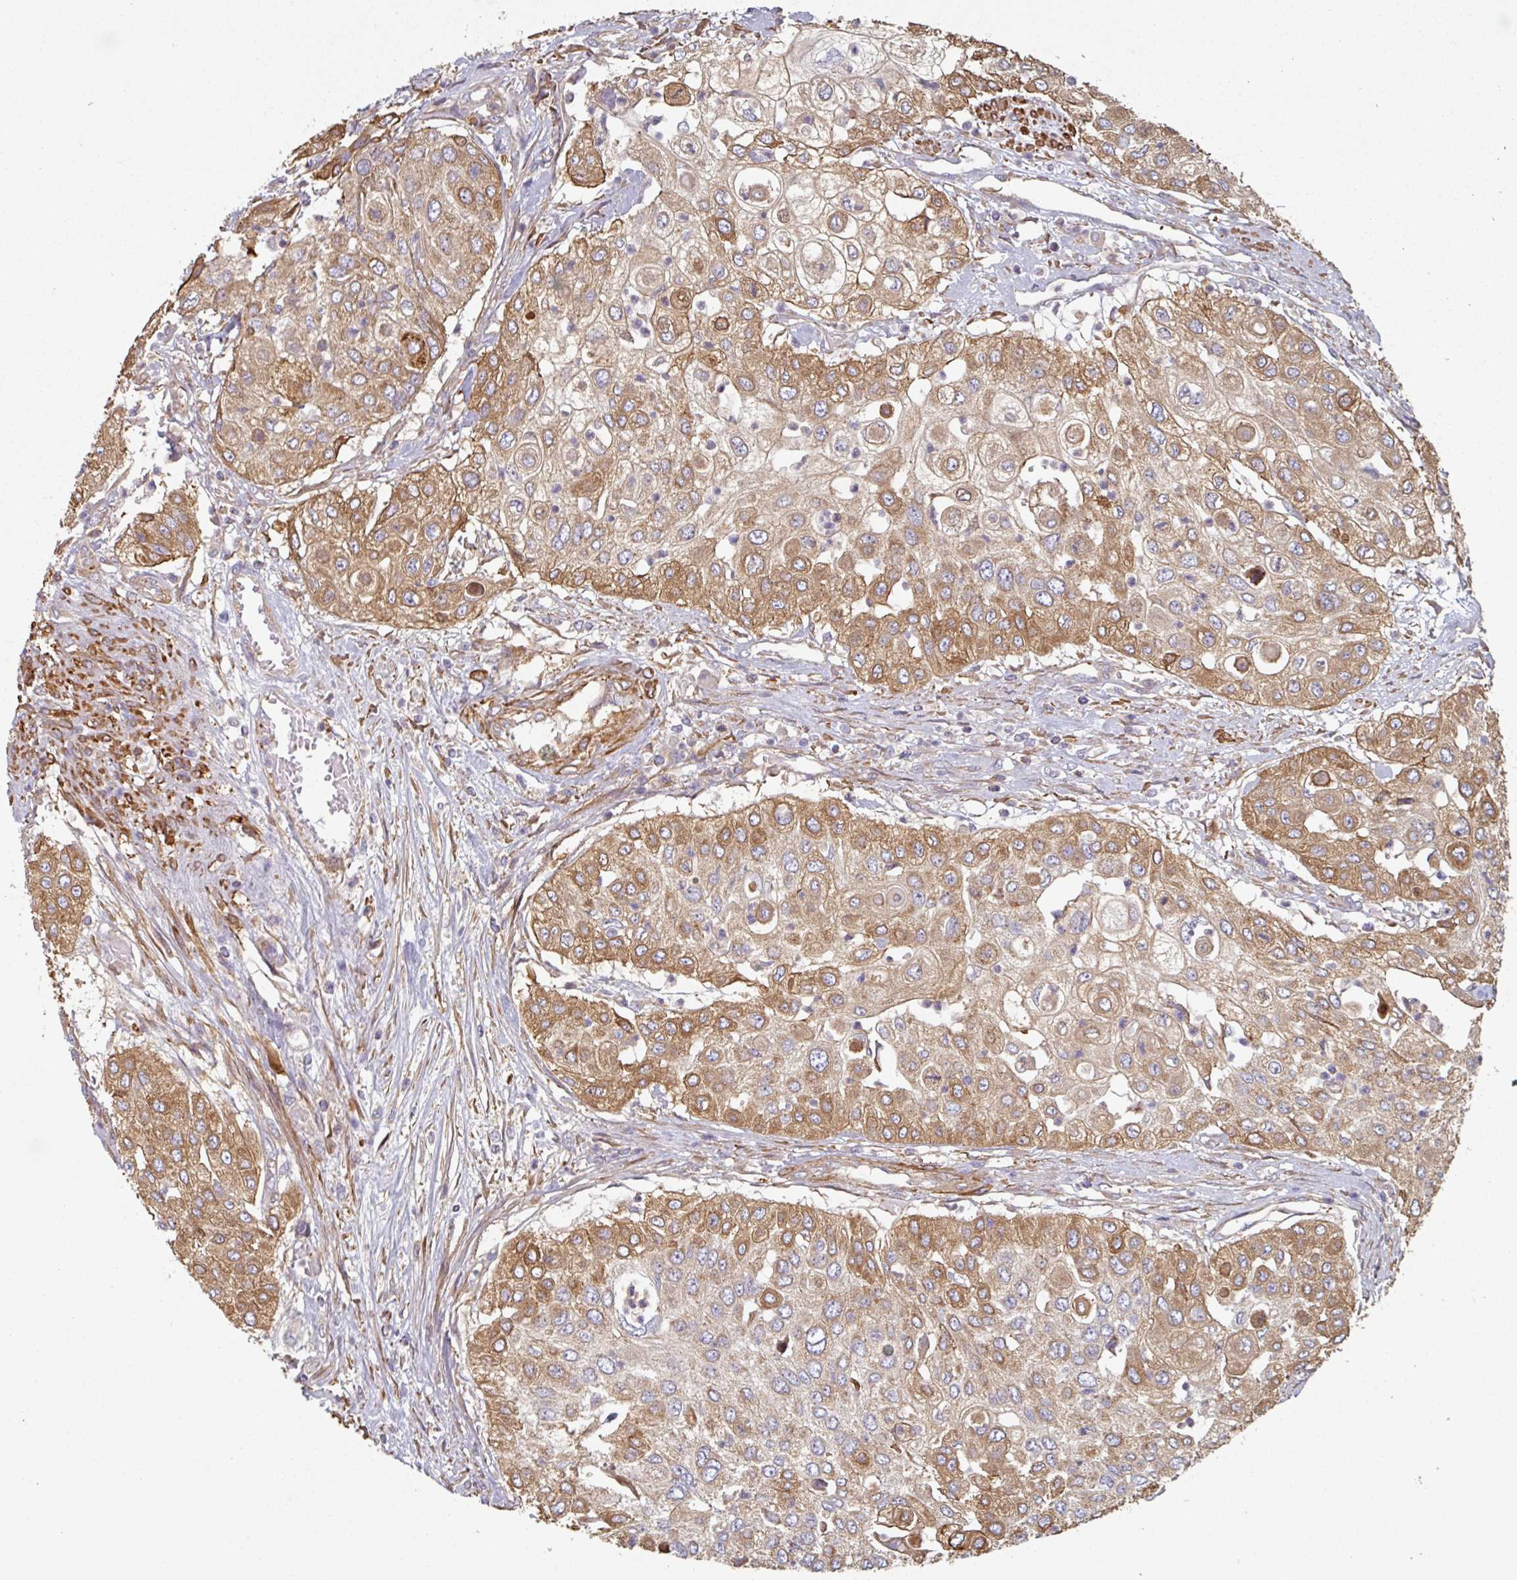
{"staining": {"intensity": "moderate", "quantity": ">75%", "location": "cytoplasmic/membranous"}, "tissue": "urothelial cancer", "cell_type": "Tumor cells", "image_type": "cancer", "snomed": [{"axis": "morphology", "description": "Urothelial carcinoma, High grade"}, {"axis": "topography", "description": "Urinary bladder"}], "caption": "Human urothelial carcinoma (high-grade) stained with a protein marker demonstrates moderate staining in tumor cells.", "gene": "GSTA4", "patient": {"sex": "female", "age": 79}}